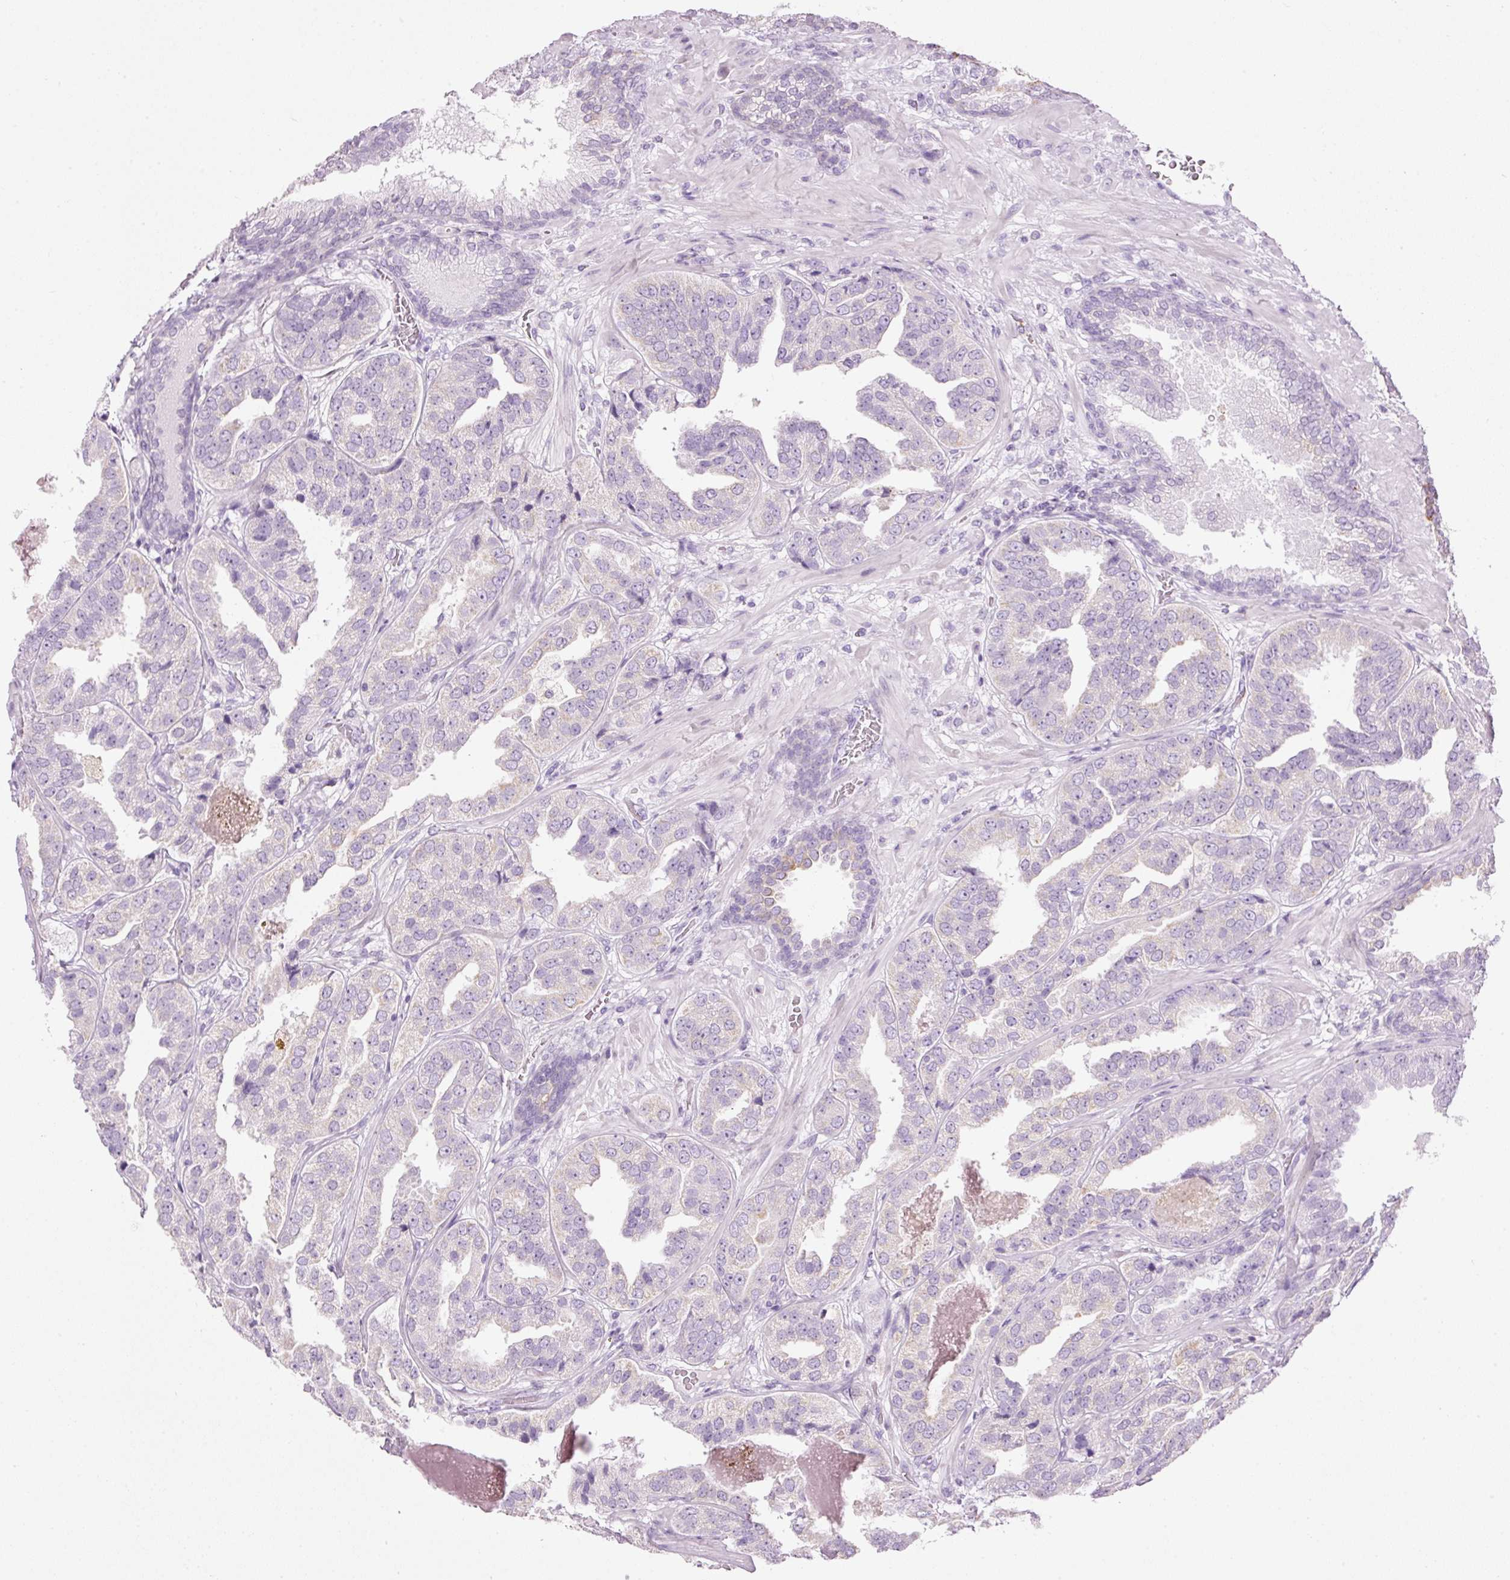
{"staining": {"intensity": "negative", "quantity": "none", "location": "none"}, "tissue": "prostate cancer", "cell_type": "Tumor cells", "image_type": "cancer", "snomed": [{"axis": "morphology", "description": "Adenocarcinoma, High grade"}, {"axis": "topography", "description": "Prostate"}], "caption": "Tumor cells show no significant expression in adenocarcinoma (high-grade) (prostate).", "gene": "CARD16", "patient": {"sex": "male", "age": 63}}